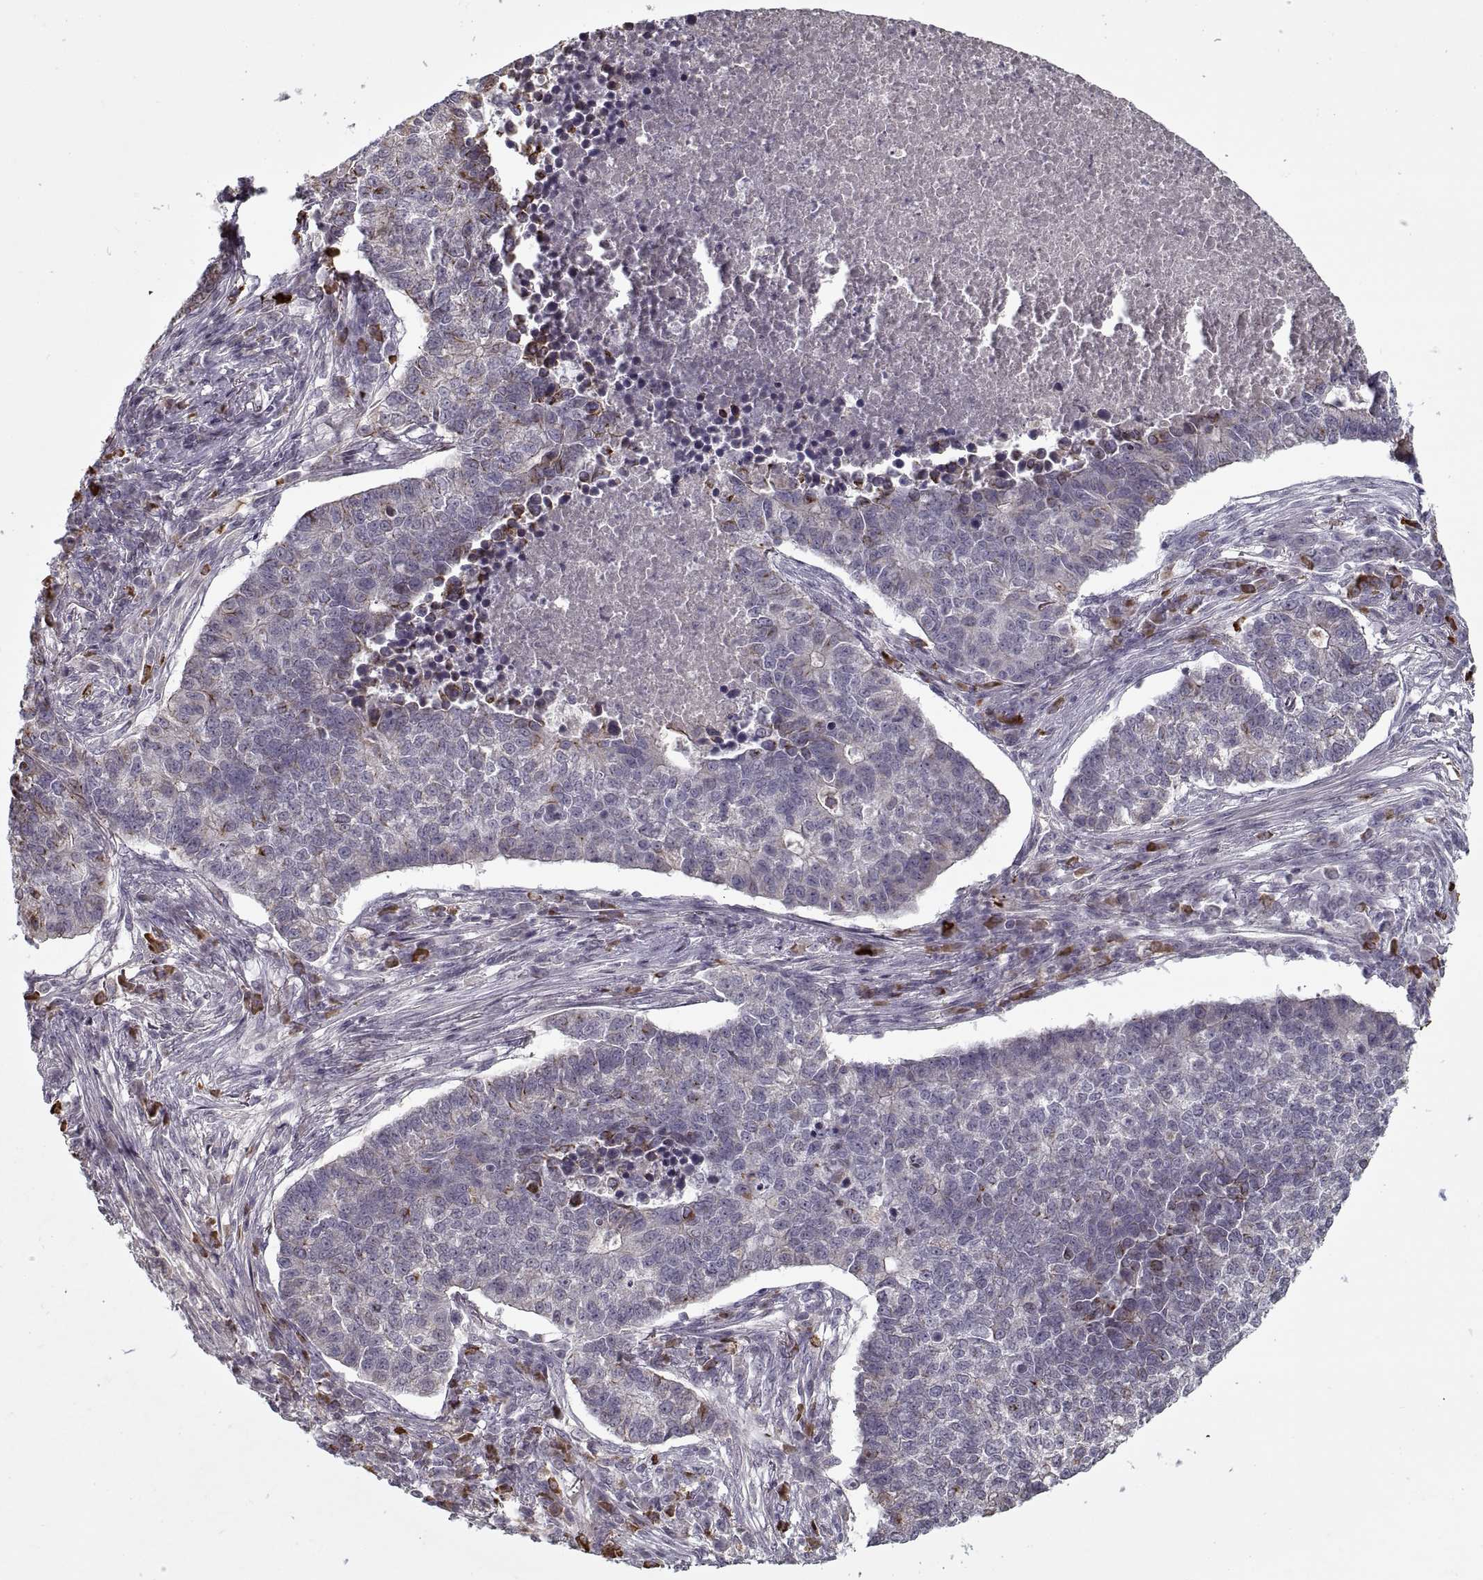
{"staining": {"intensity": "negative", "quantity": "none", "location": "none"}, "tissue": "lung cancer", "cell_type": "Tumor cells", "image_type": "cancer", "snomed": [{"axis": "morphology", "description": "Adenocarcinoma, NOS"}, {"axis": "topography", "description": "Lung"}], "caption": "Tumor cells are negative for brown protein staining in lung cancer (adenocarcinoma).", "gene": "GAD2", "patient": {"sex": "male", "age": 57}}